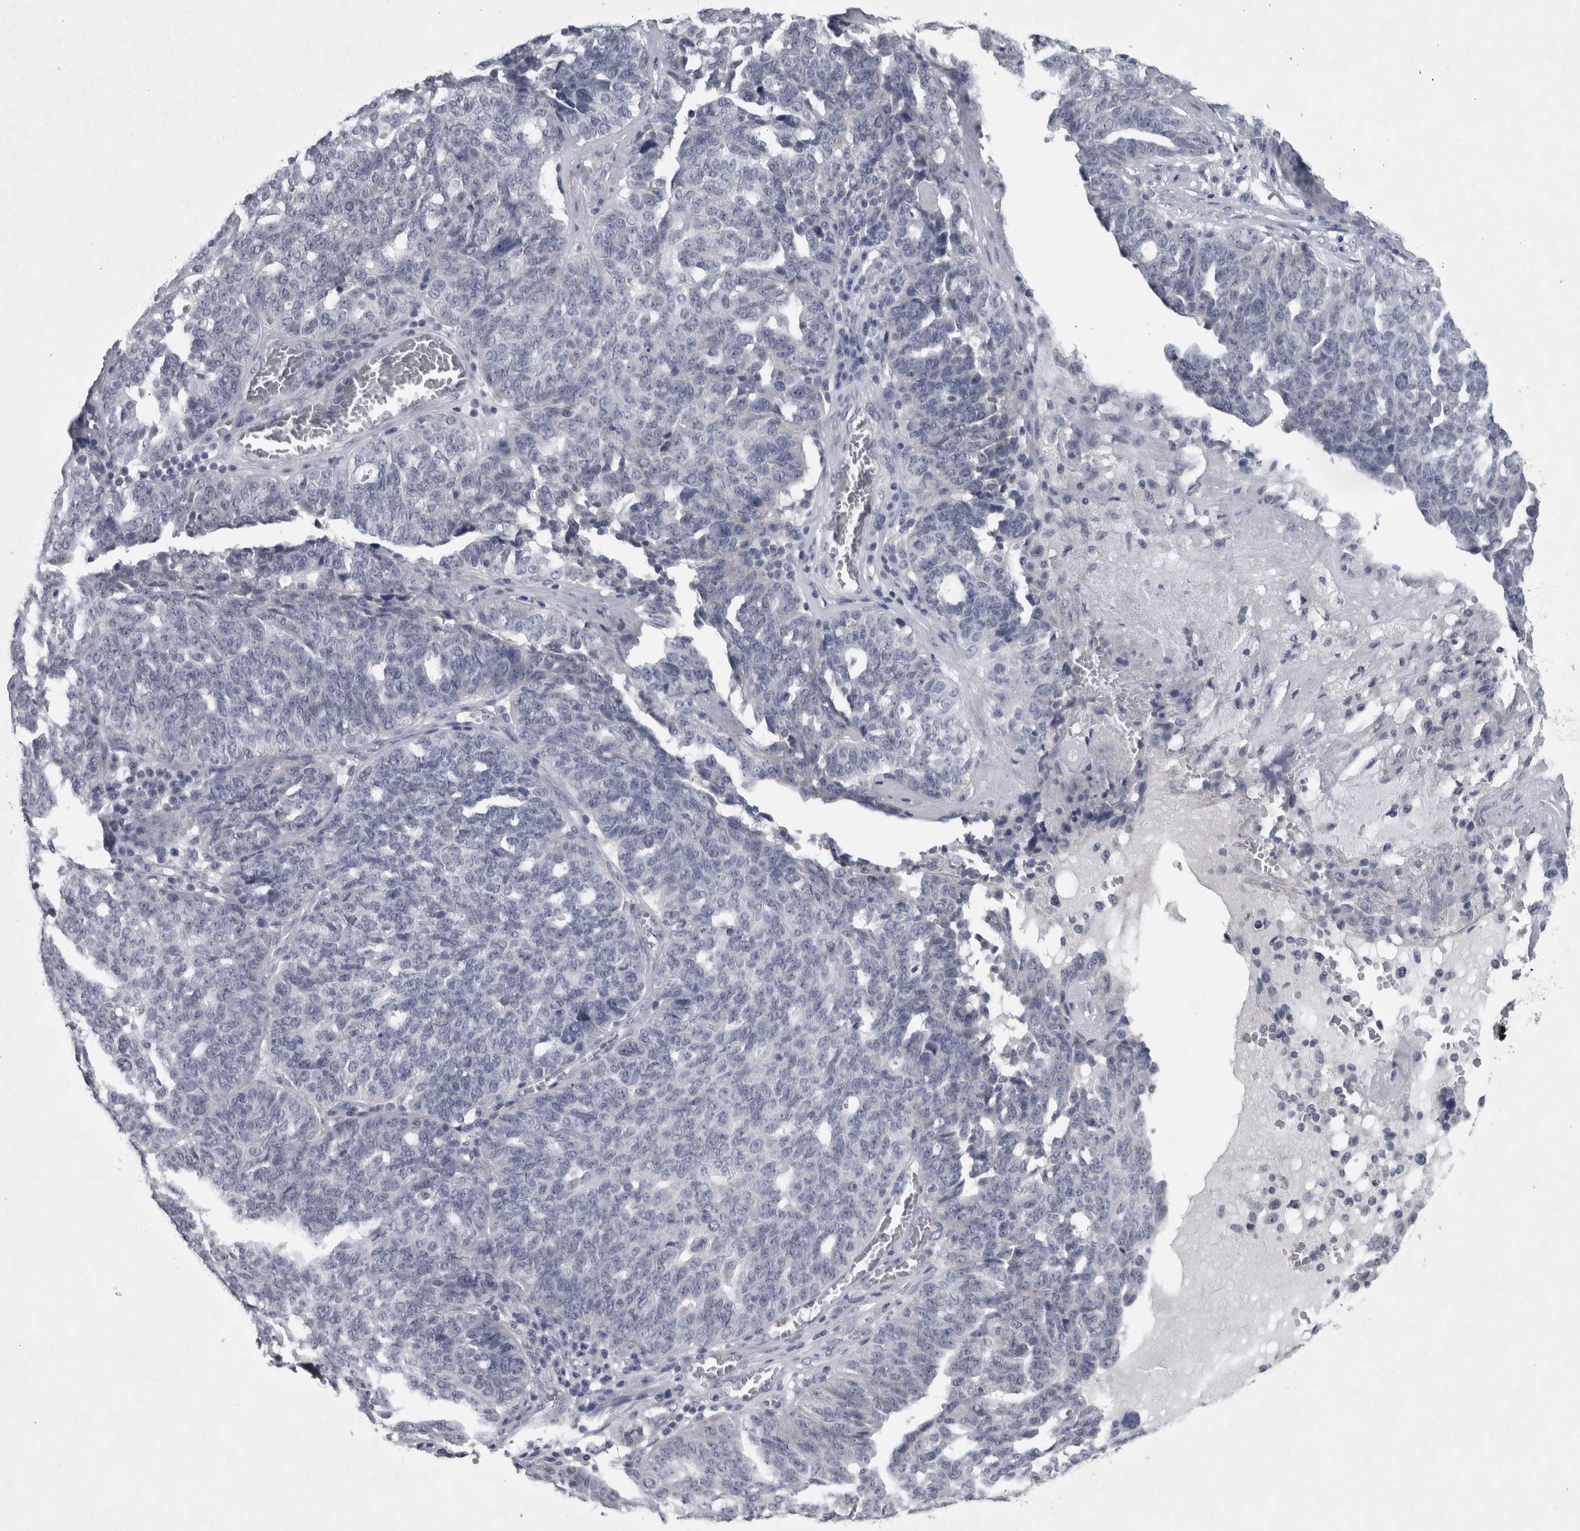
{"staining": {"intensity": "negative", "quantity": "none", "location": "none"}, "tissue": "ovarian cancer", "cell_type": "Tumor cells", "image_type": "cancer", "snomed": [{"axis": "morphology", "description": "Cystadenocarcinoma, serous, NOS"}, {"axis": "topography", "description": "Ovary"}], "caption": "This is an immunohistochemistry (IHC) micrograph of ovarian cancer. There is no expression in tumor cells.", "gene": "WNT7A", "patient": {"sex": "female", "age": 59}}